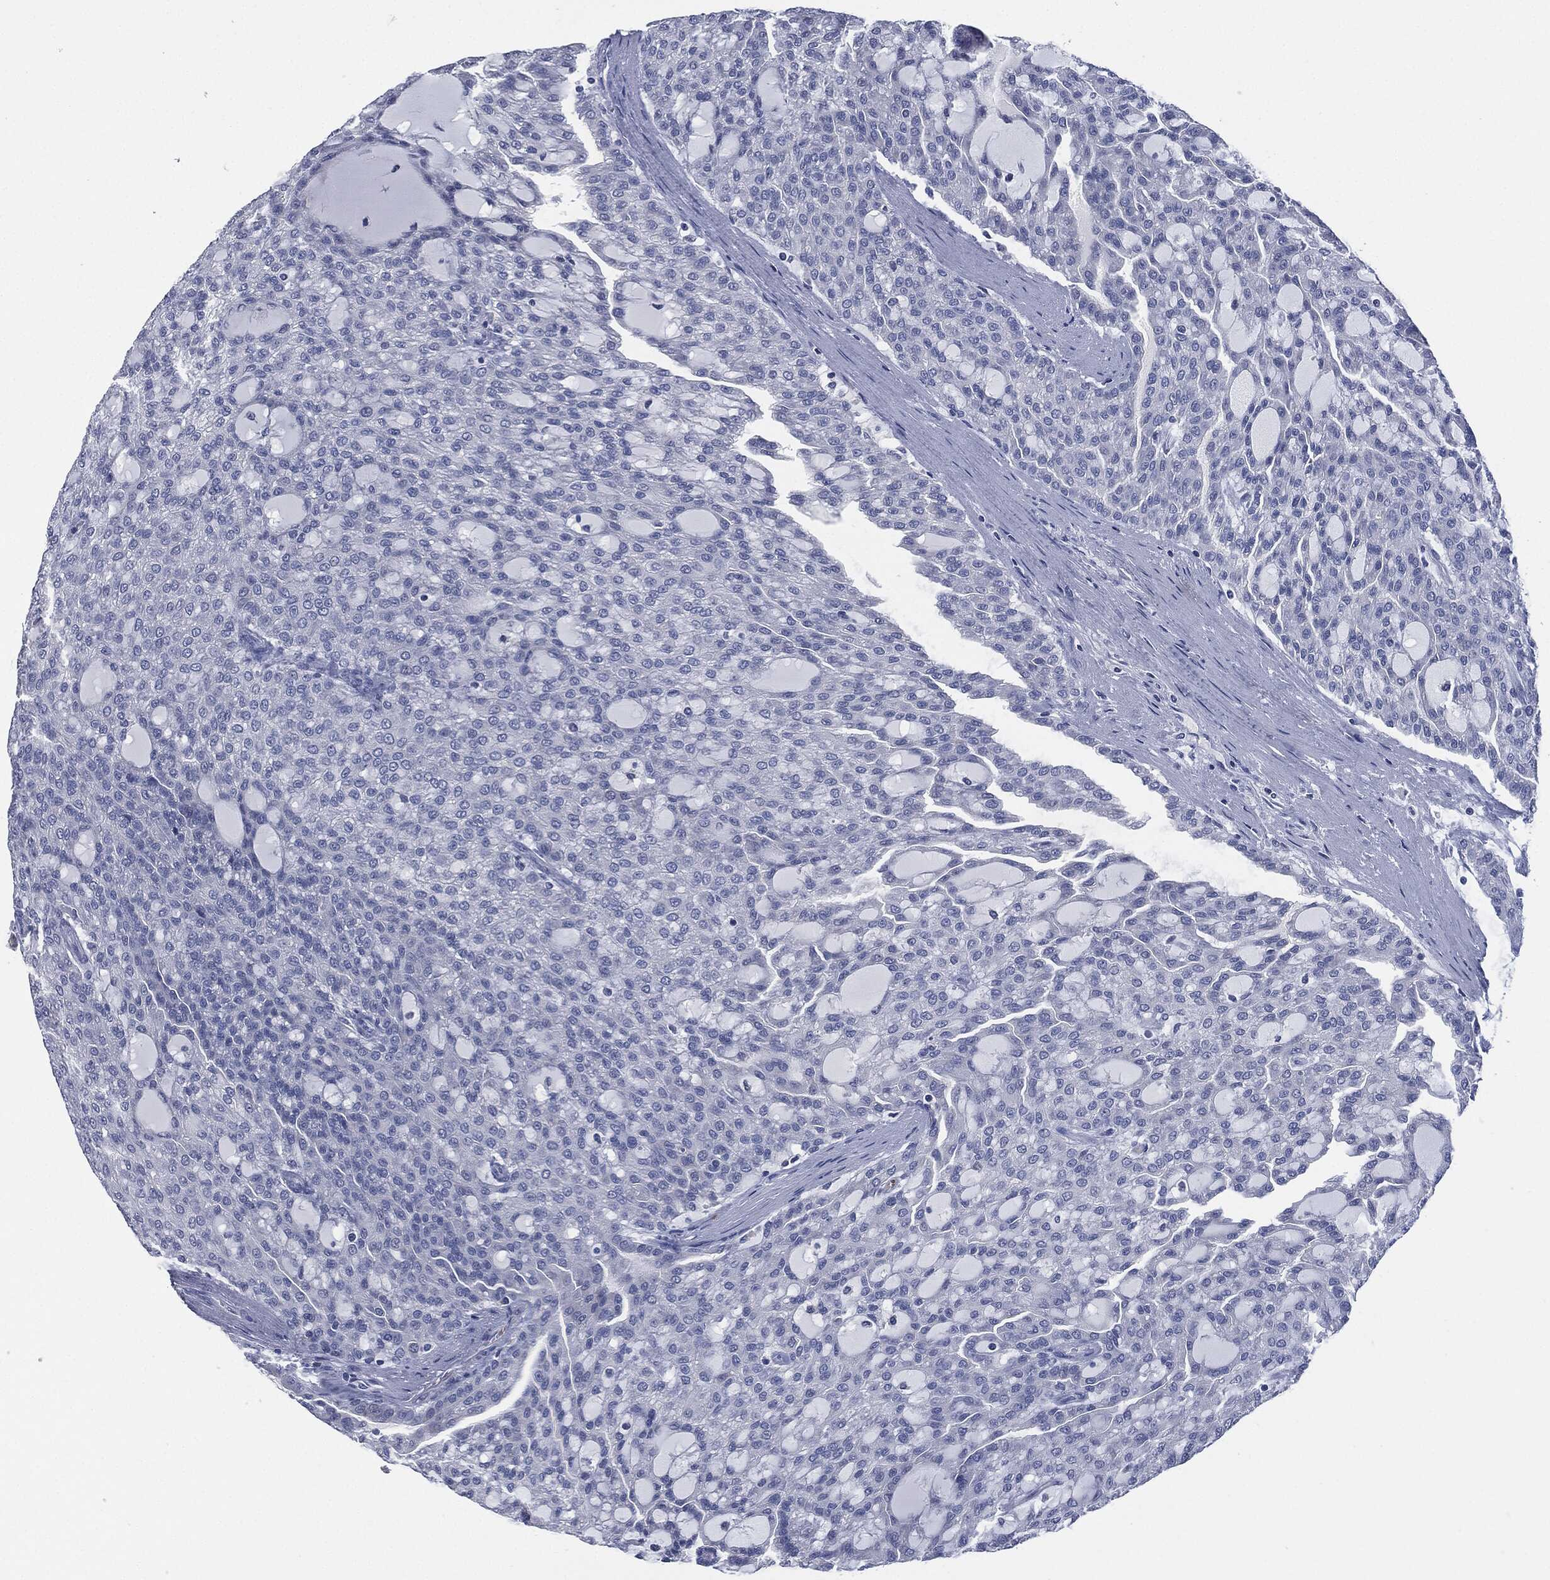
{"staining": {"intensity": "negative", "quantity": "none", "location": "none"}, "tissue": "renal cancer", "cell_type": "Tumor cells", "image_type": "cancer", "snomed": [{"axis": "morphology", "description": "Adenocarcinoma, NOS"}, {"axis": "topography", "description": "Kidney"}], "caption": "A high-resolution micrograph shows IHC staining of adenocarcinoma (renal), which reveals no significant expression in tumor cells.", "gene": "SIGLEC9", "patient": {"sex": "male", "age": 63}}